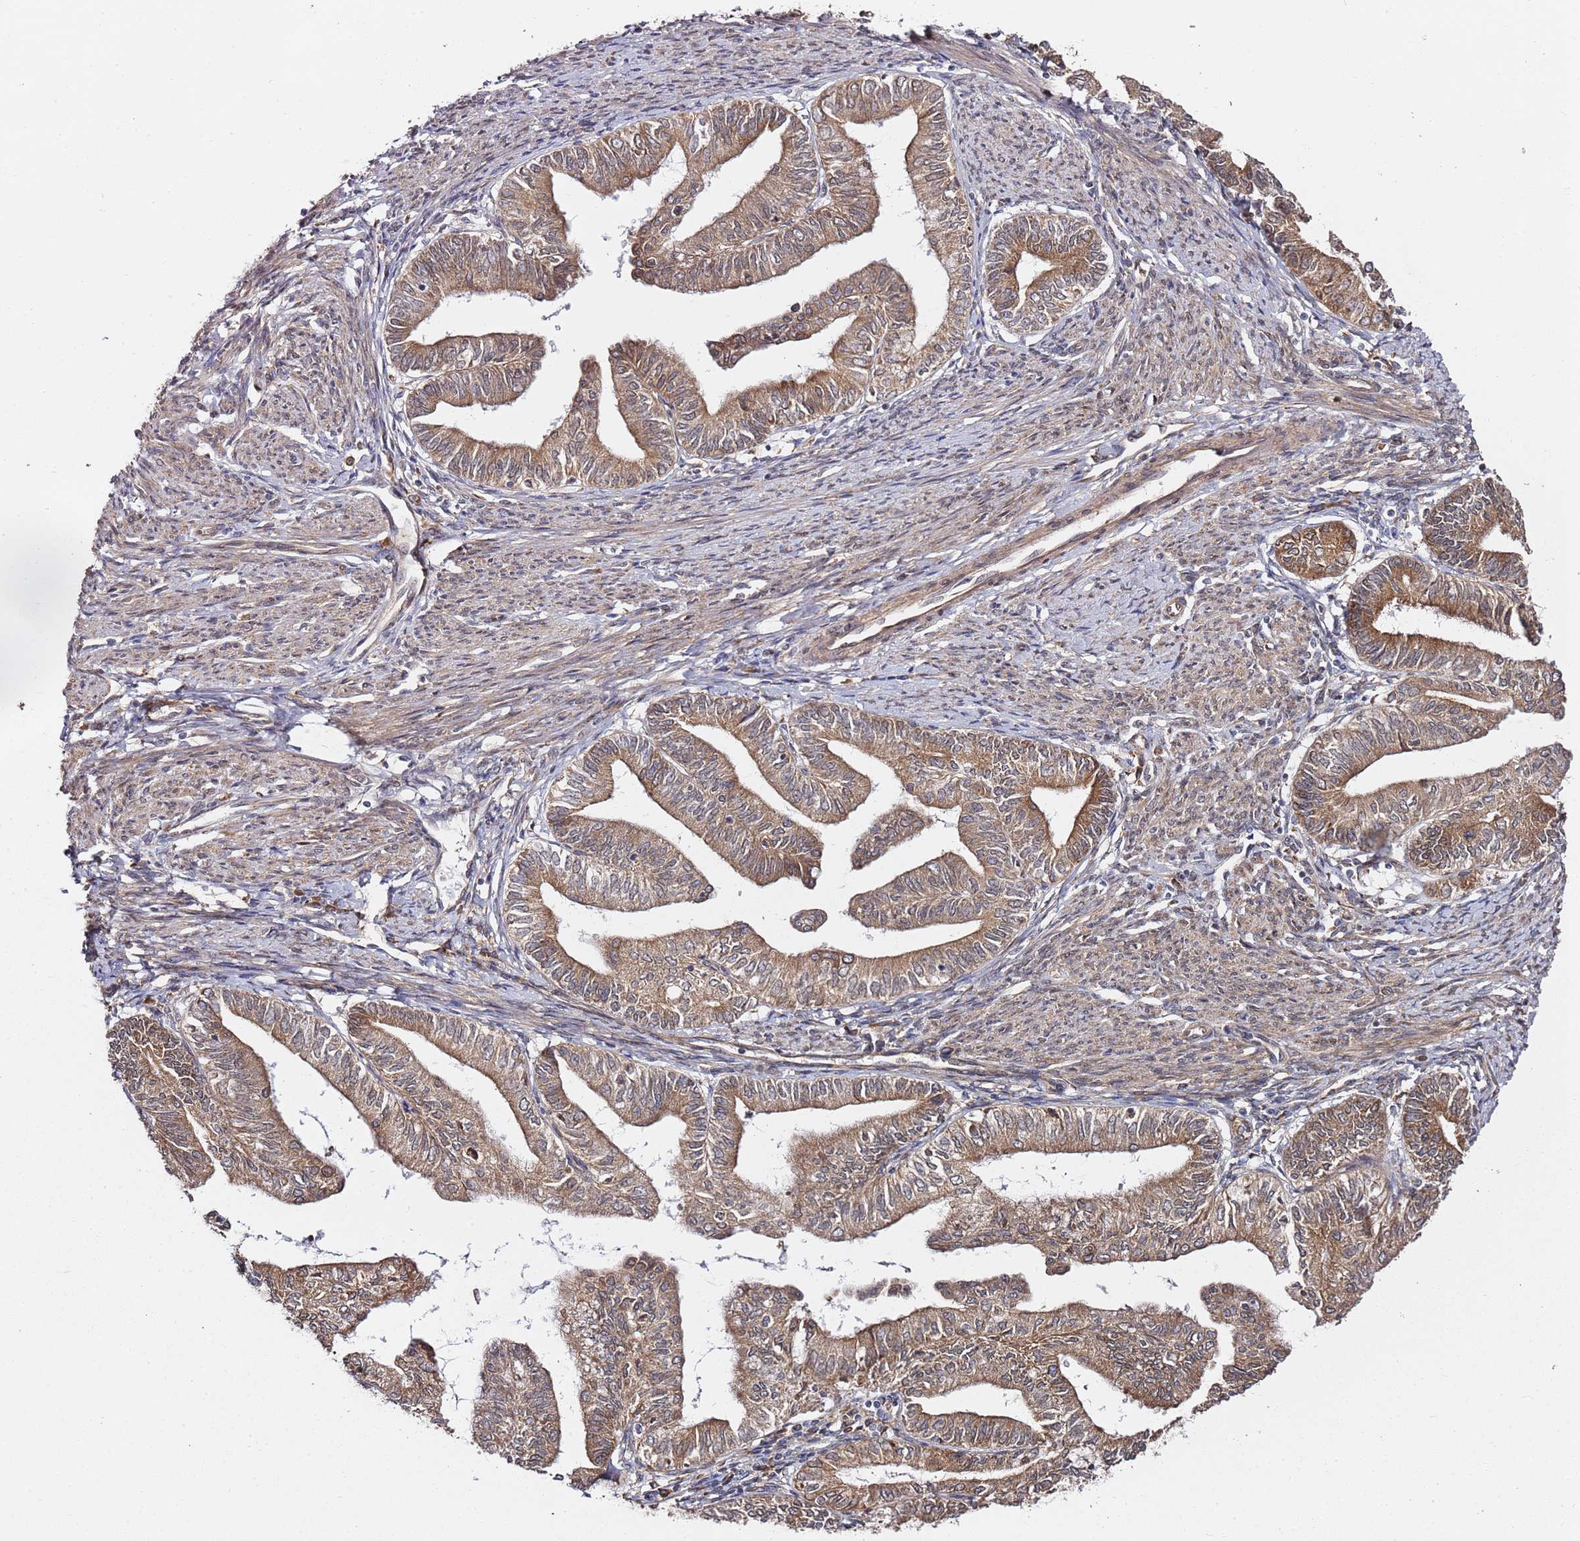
{"staining": {"intensity": "moderate", "quantity": ">75%", "location": "cytoplasmic/membranous"}, "tissue": "endometrial cancer", "cell_type": "Tumor cells", "image_type": "cancer", "snomed": [{"axis": "morphology", "description": "Adenocarcinoma, NOS"}, {"axis": "topography", "description": "Endometrium"}], "caption": "Endometrial cancer (adenocarcinoma) was stained to show a protein in brown. There is medium levels of moderate cytoplasmic/membranous staining in approximately >75% of tumor cells.", "gene": "PRKAB2", "patient": {"sex": "female", "age": 66}}